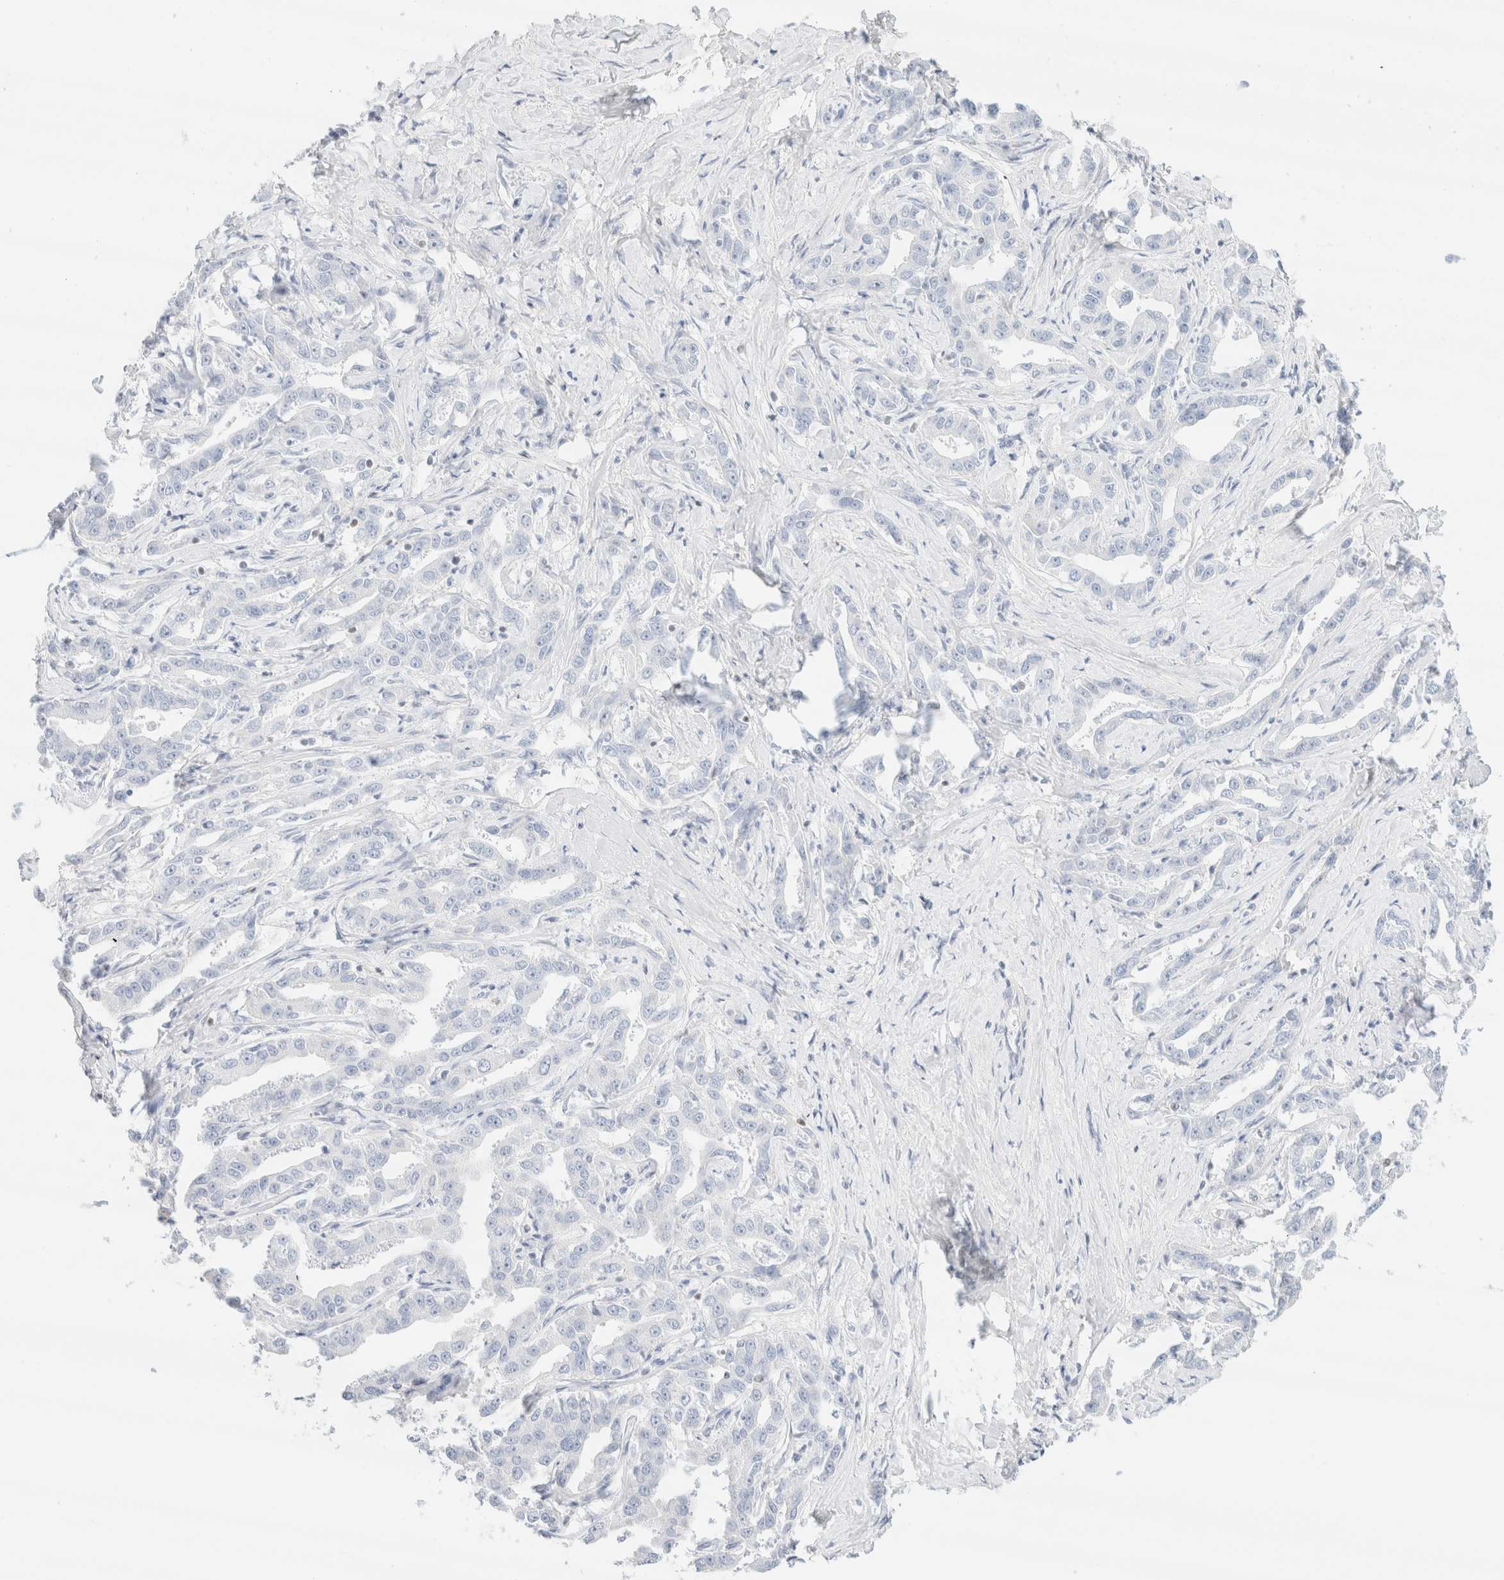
{"staining": {"intensity": "negative", "quantity": "none", "location": "none"}, "tissue": "liver cancer", "cell_type": "Tumor cells", "image_type": "cancer", "snomed": [{"axis": "morphology", "description": "Cholangiocarcinoma"}, {"axis": "topography", "description": "Liver"}], "caption": "High power microscopy micrograph of an IHC micrograph of cholangiocarcinoma (liver), revealing no significant expression in tumor cells.", "gene": "IKZF3", "patient": {"sex": "male", "age": 59}}